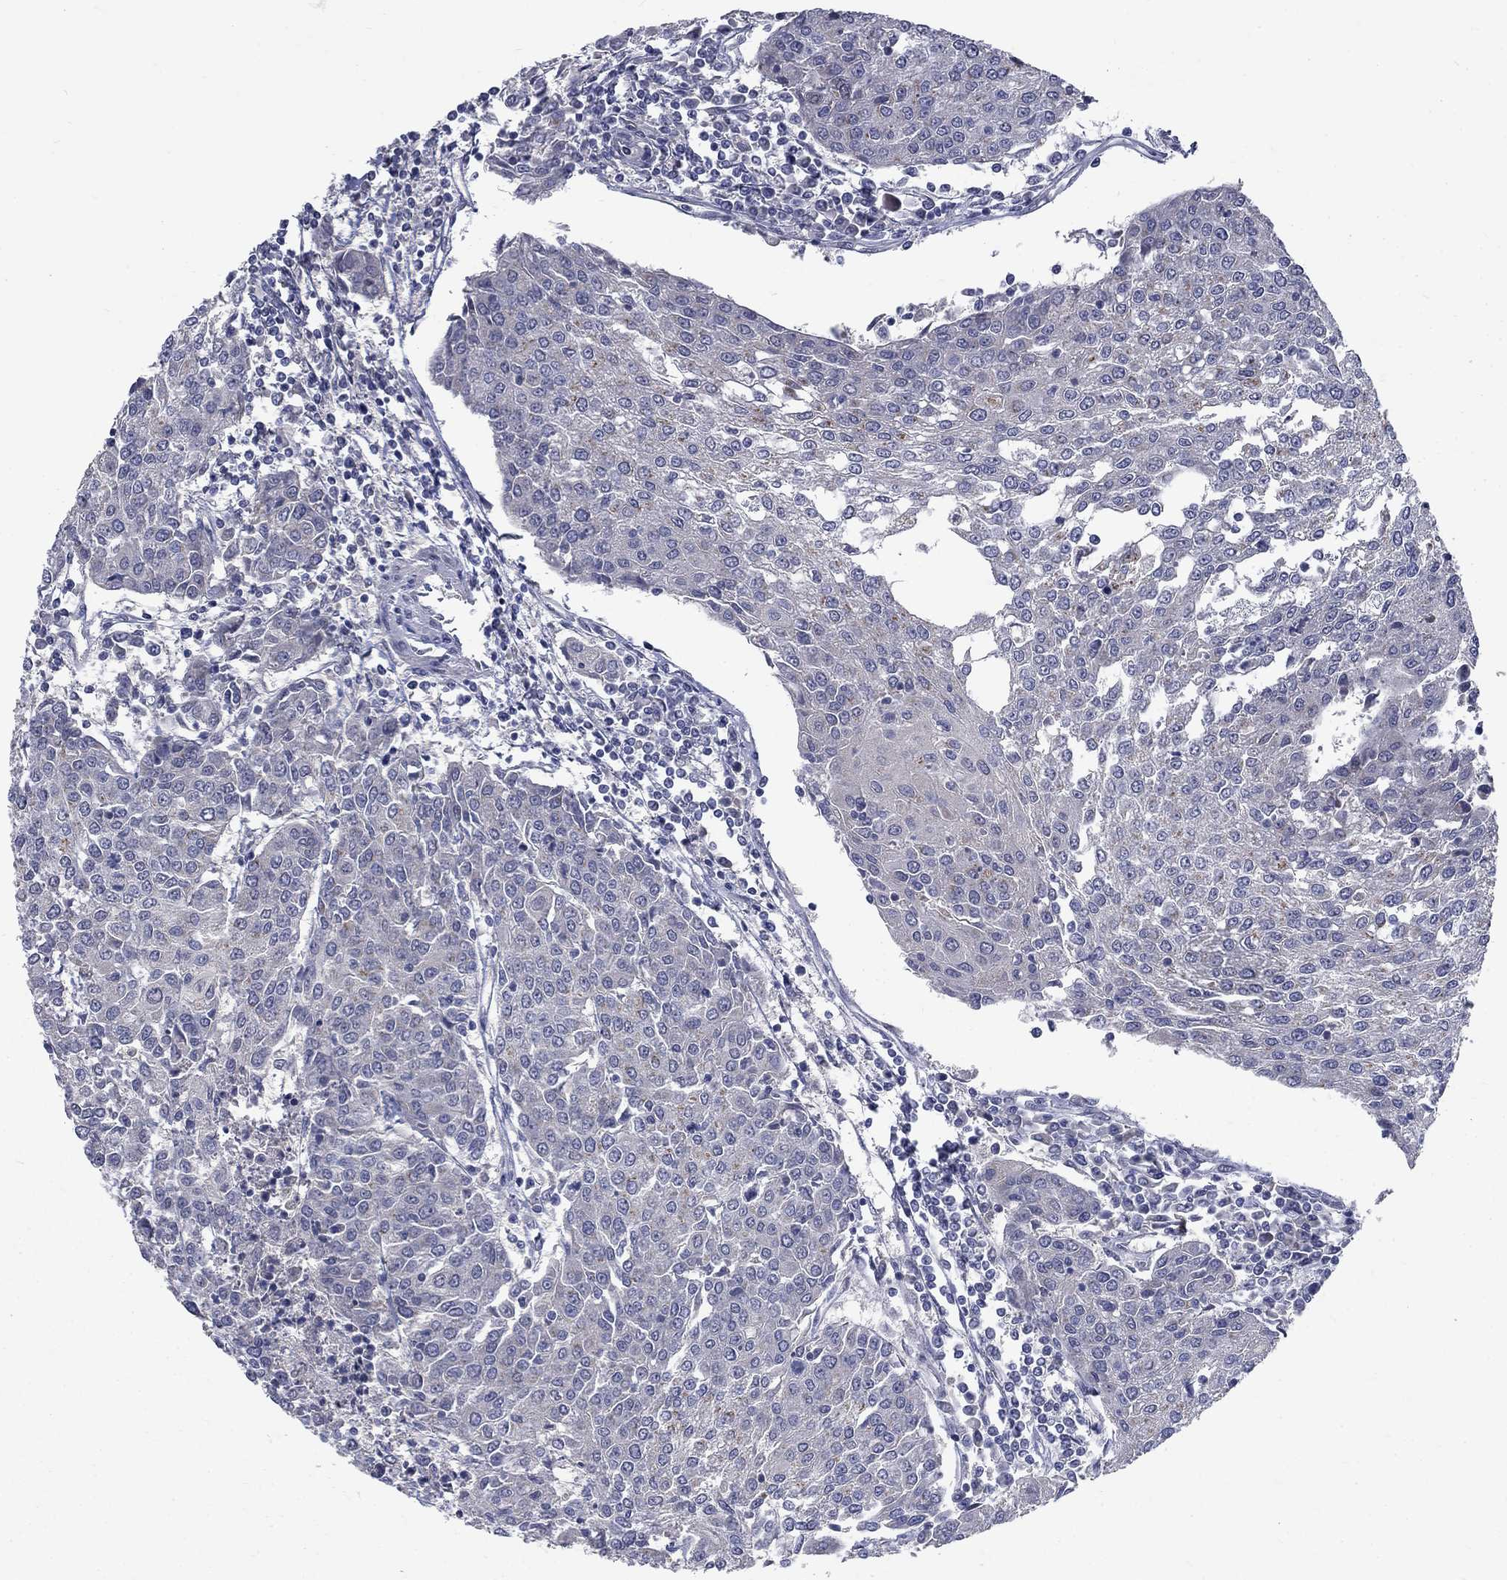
{"staining": {"intensity": "negative", "quantity": "none", "location": "none"}, "tissue": "urothelial cancer", "cell_type": "Tumor cells", "image_type": "cancer", "snomed": [{"axis": "morphology", "description": "Urothelial carcinoma, High grade"}, {"axis": "topography", "description": "Urinary bladder"}], "caption": "Immunohistochemistry image of urothelial cancer stained for a protein (brown), which exhibits no positivity in tumor cells.", "gene": "FAM3B", "patient": {"sex": "female", "age": 85}}